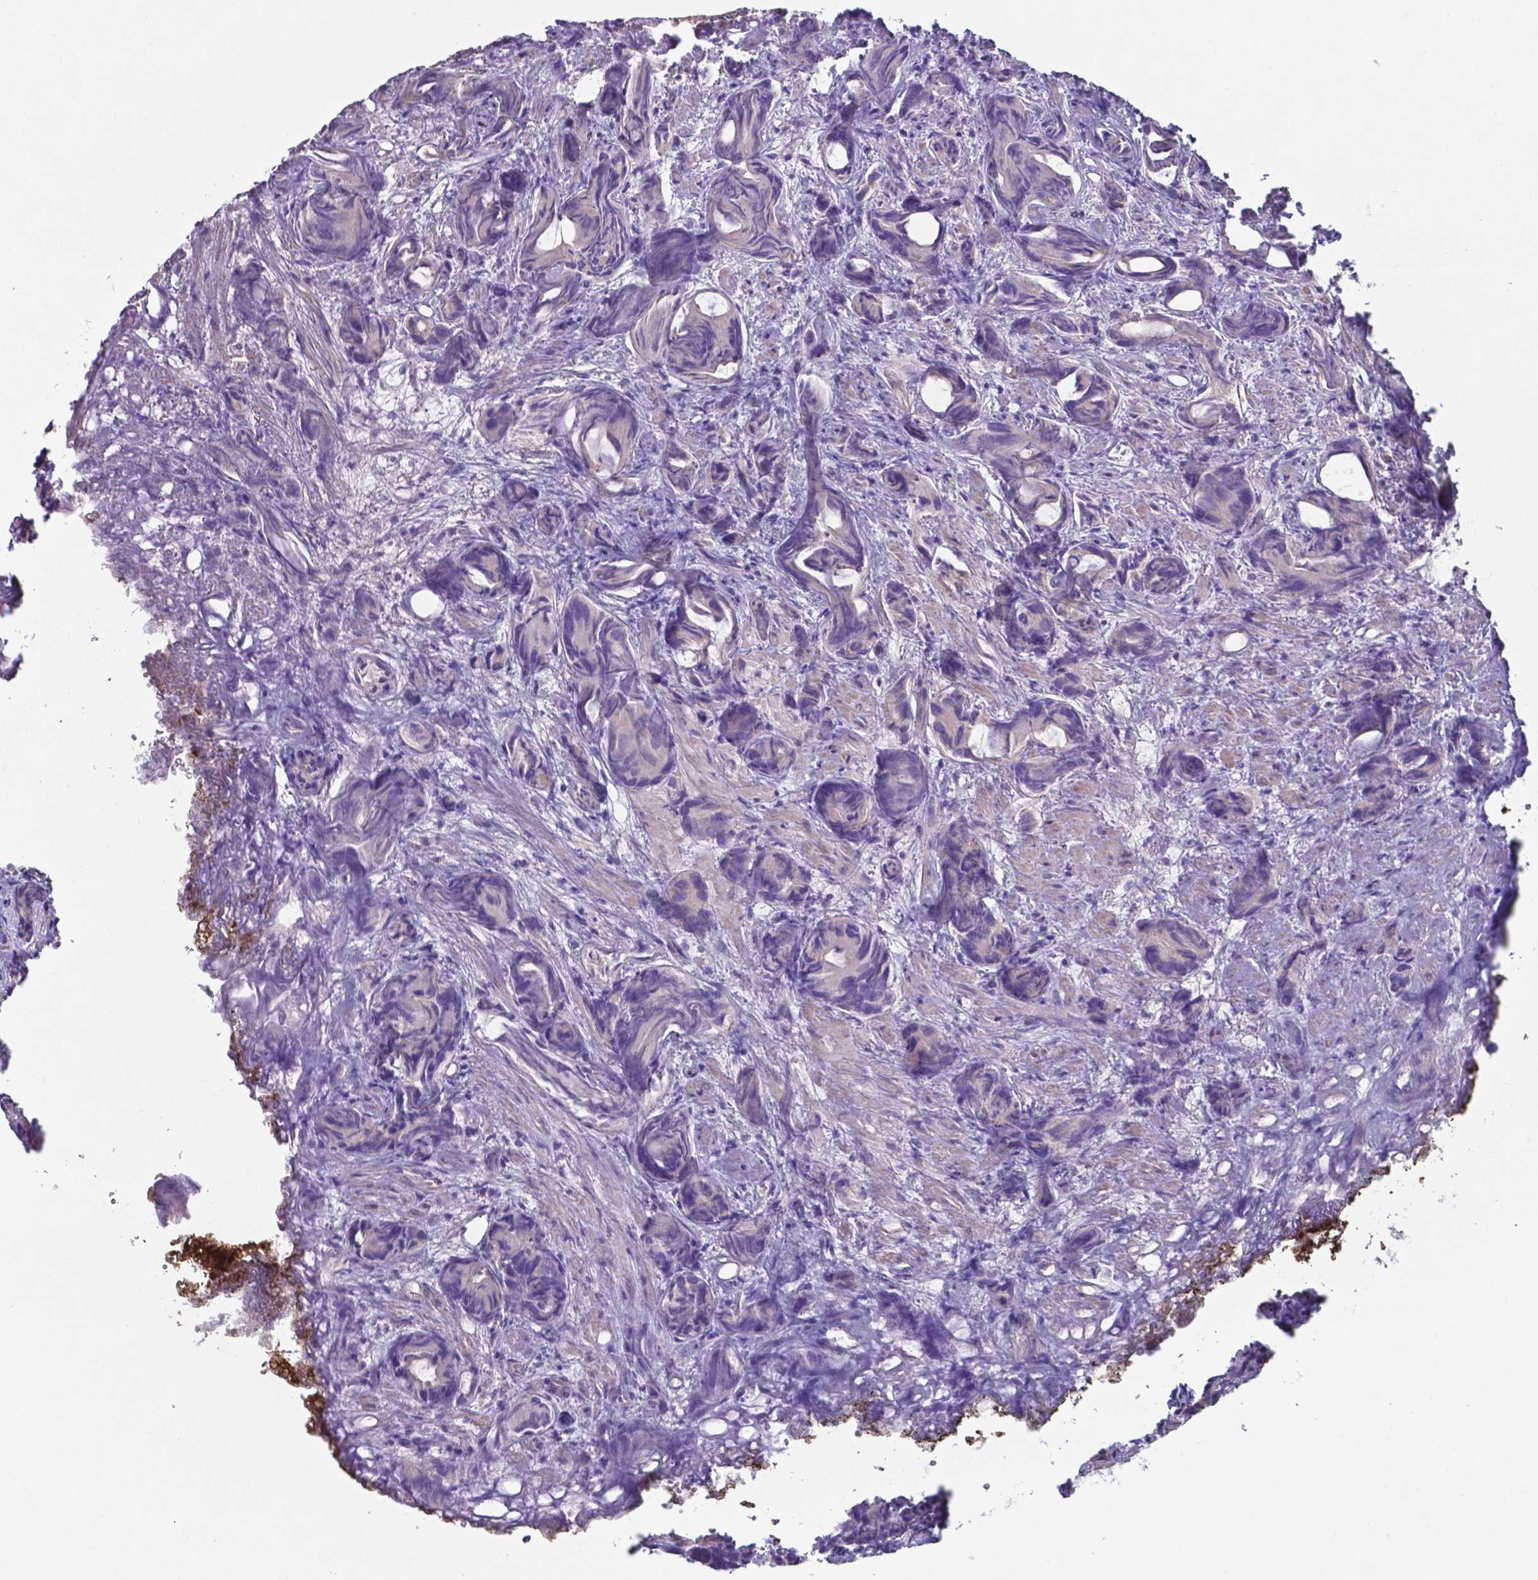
{"staining": {"intensity": "weak", "quantity": "25%-75%", "location": "cytoplasmic/membranous"}, "tissue": "prostate cancer", "cell_type": "Tumor cells", "image_type": "cancer", "snomed": [{"axis": "morphology", "description": "Adenocarcinoma, High grade"}, {"axis": "topography", "description": "Prostate"}], "caption": "Approximately 25%-75% of tumor cells in human prostate cancer show weak cytoplasmic/membranous protein expression as visualized by brown immunohistochemical staining.", "gene": "TYRO3", "patient": {"sex": "male", "age": 84}}